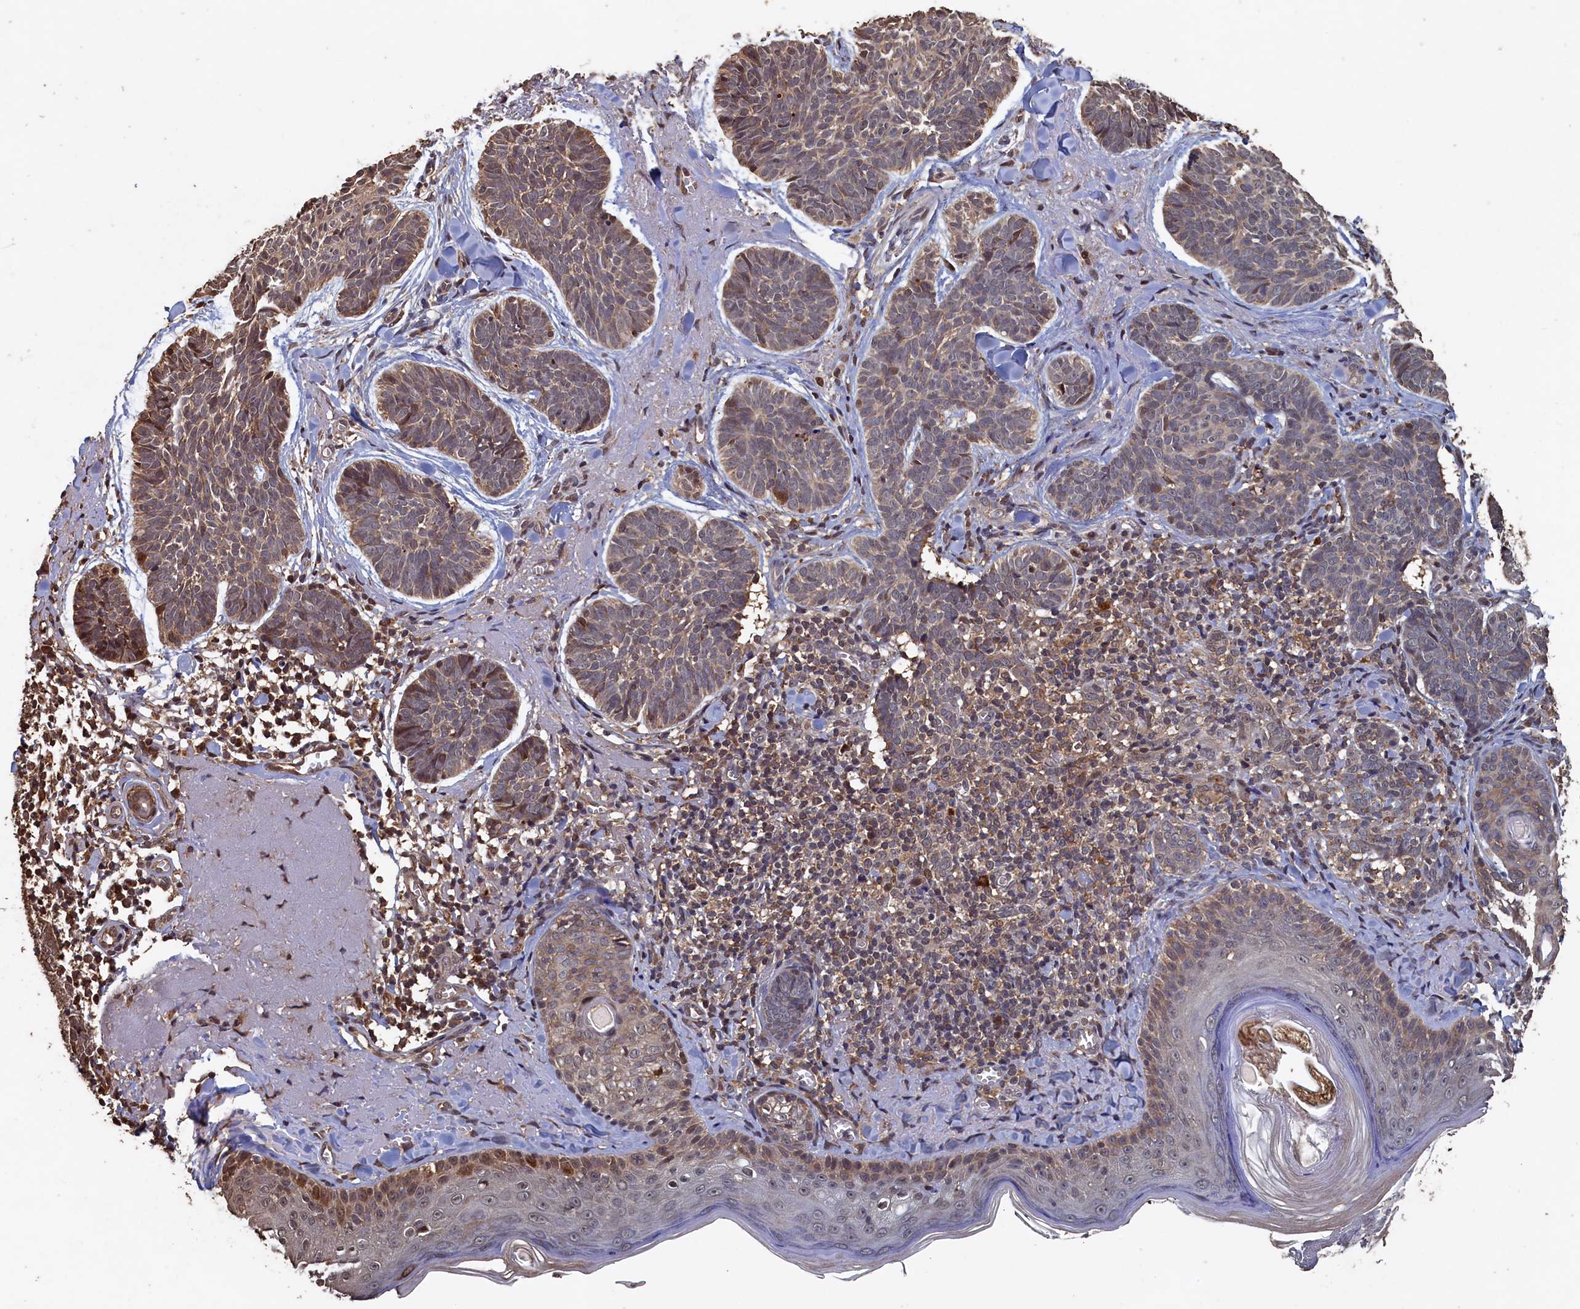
{"staining": {"intensity": "weak", "quantity": "<25%", "location": "cytoplasmic/membranous"}, "tissue": "skin cancer", "cell_type": "Tumor cells", "image_type": "cancer", "snomed": [{"axis": "morphology", "description": "Basal cell carcinoma"}, {"axis": "topography", "description": "Skin"}], "caption": "This micrograph is of skin basal cell carcinoma stained with immunohistochemistry to label a protein in brown with the nuclei are counter-stained blue. There is no positivity in tumor cells.", "gene": "PIGN", "patient": {"sex": "female", "age": 74}}